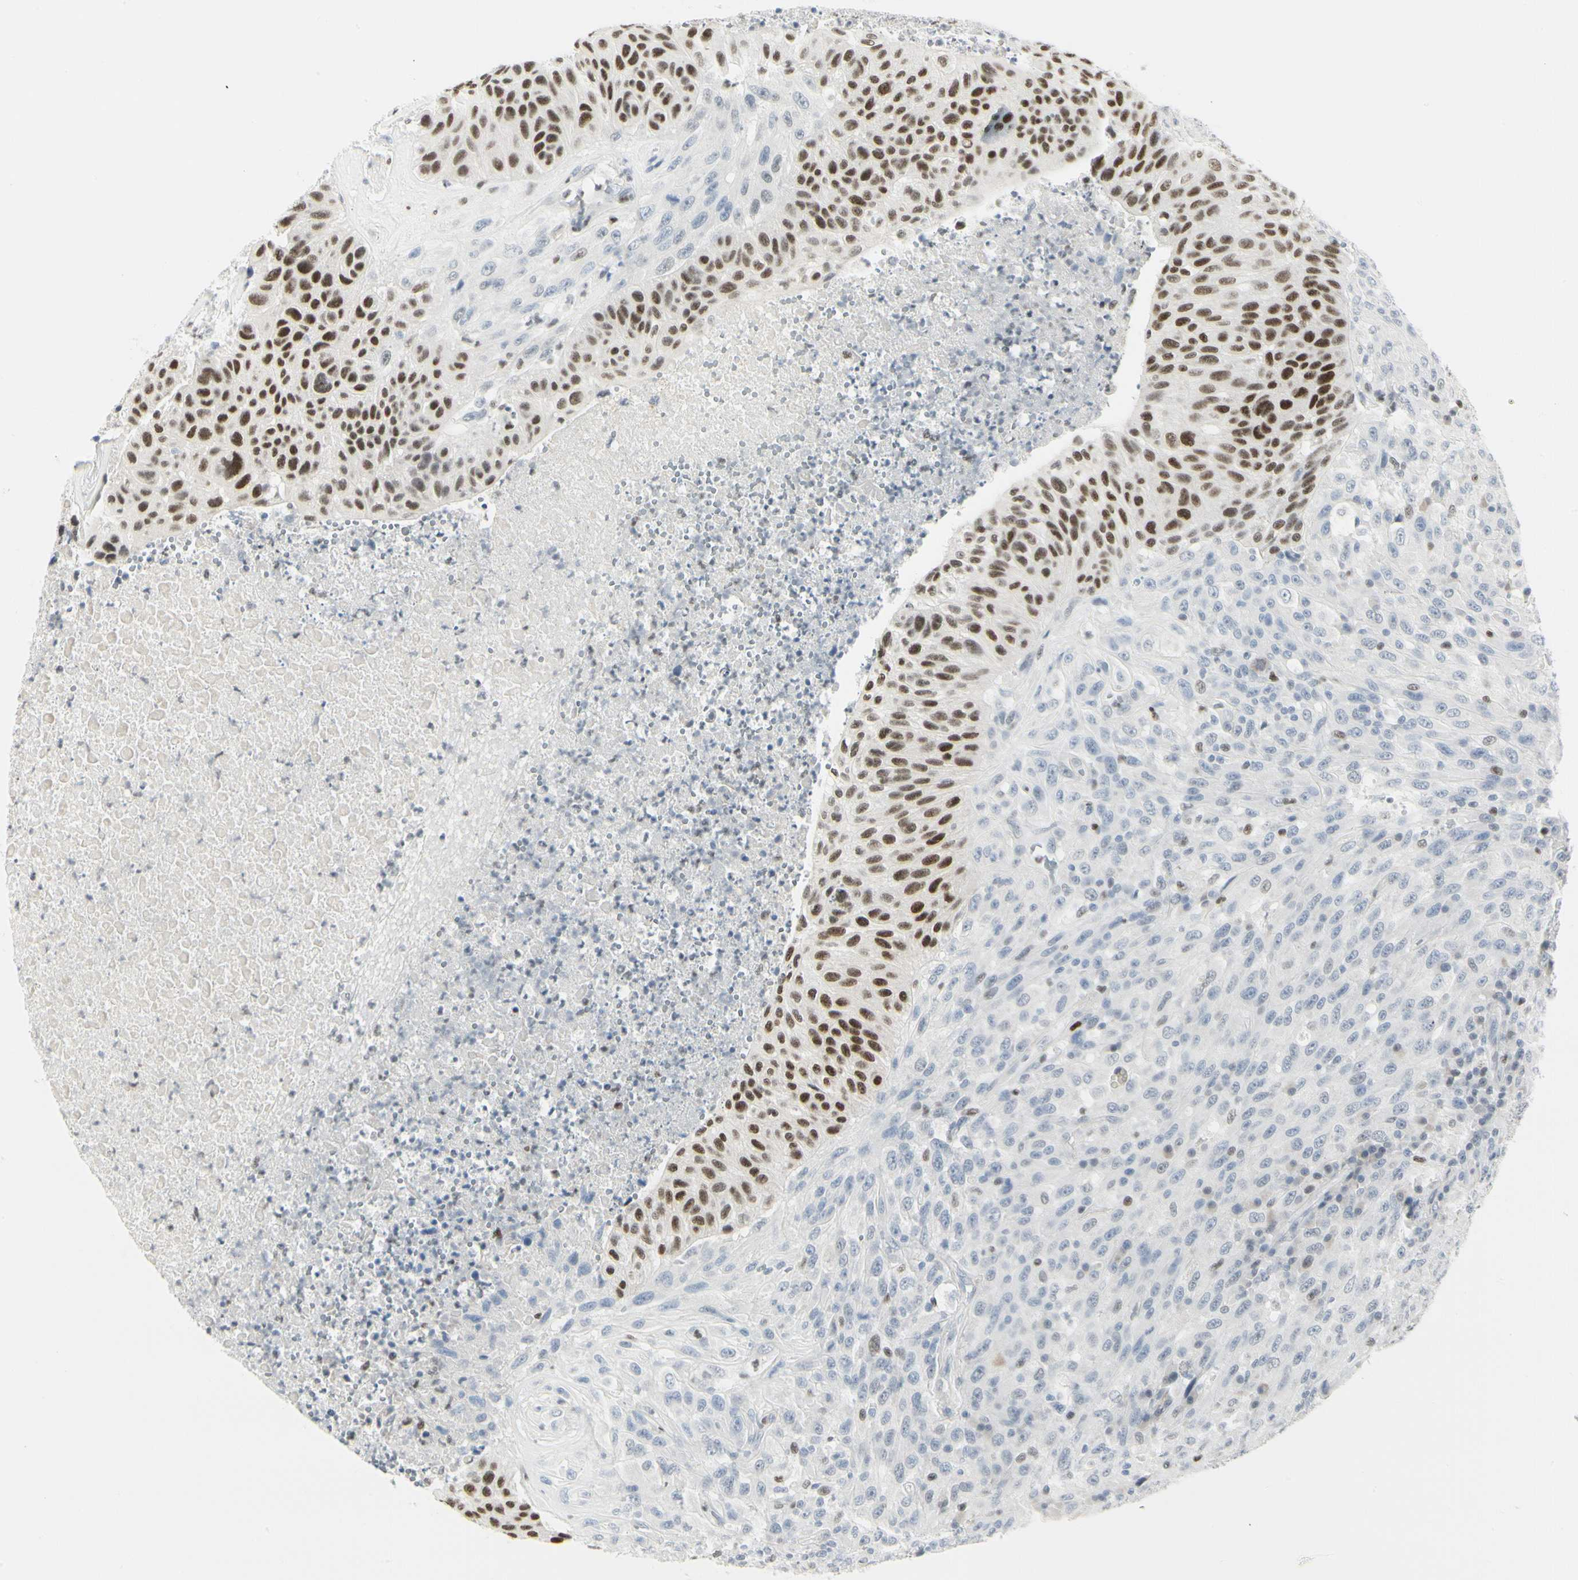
{"staining": {"intensity": "strong", "quantity": "<25%", "location": "nuclear"}, "tissue": "urothelial cancer", "cell_type": "Tumor cells", "image_type": "cancer", "snomed": [{"axis": "morphology", "description": "Urothelial carcinoma, High grade"}, {"axis": "topography", "description": "Urinary bladder"}], "caption": "Tumor cells display strong nuclear staining in approximately <25% of cells in high-grade urothelial carcinoma.", "gene": "ZBTB7B", "patient": {"sex": "male", "age": 66}}